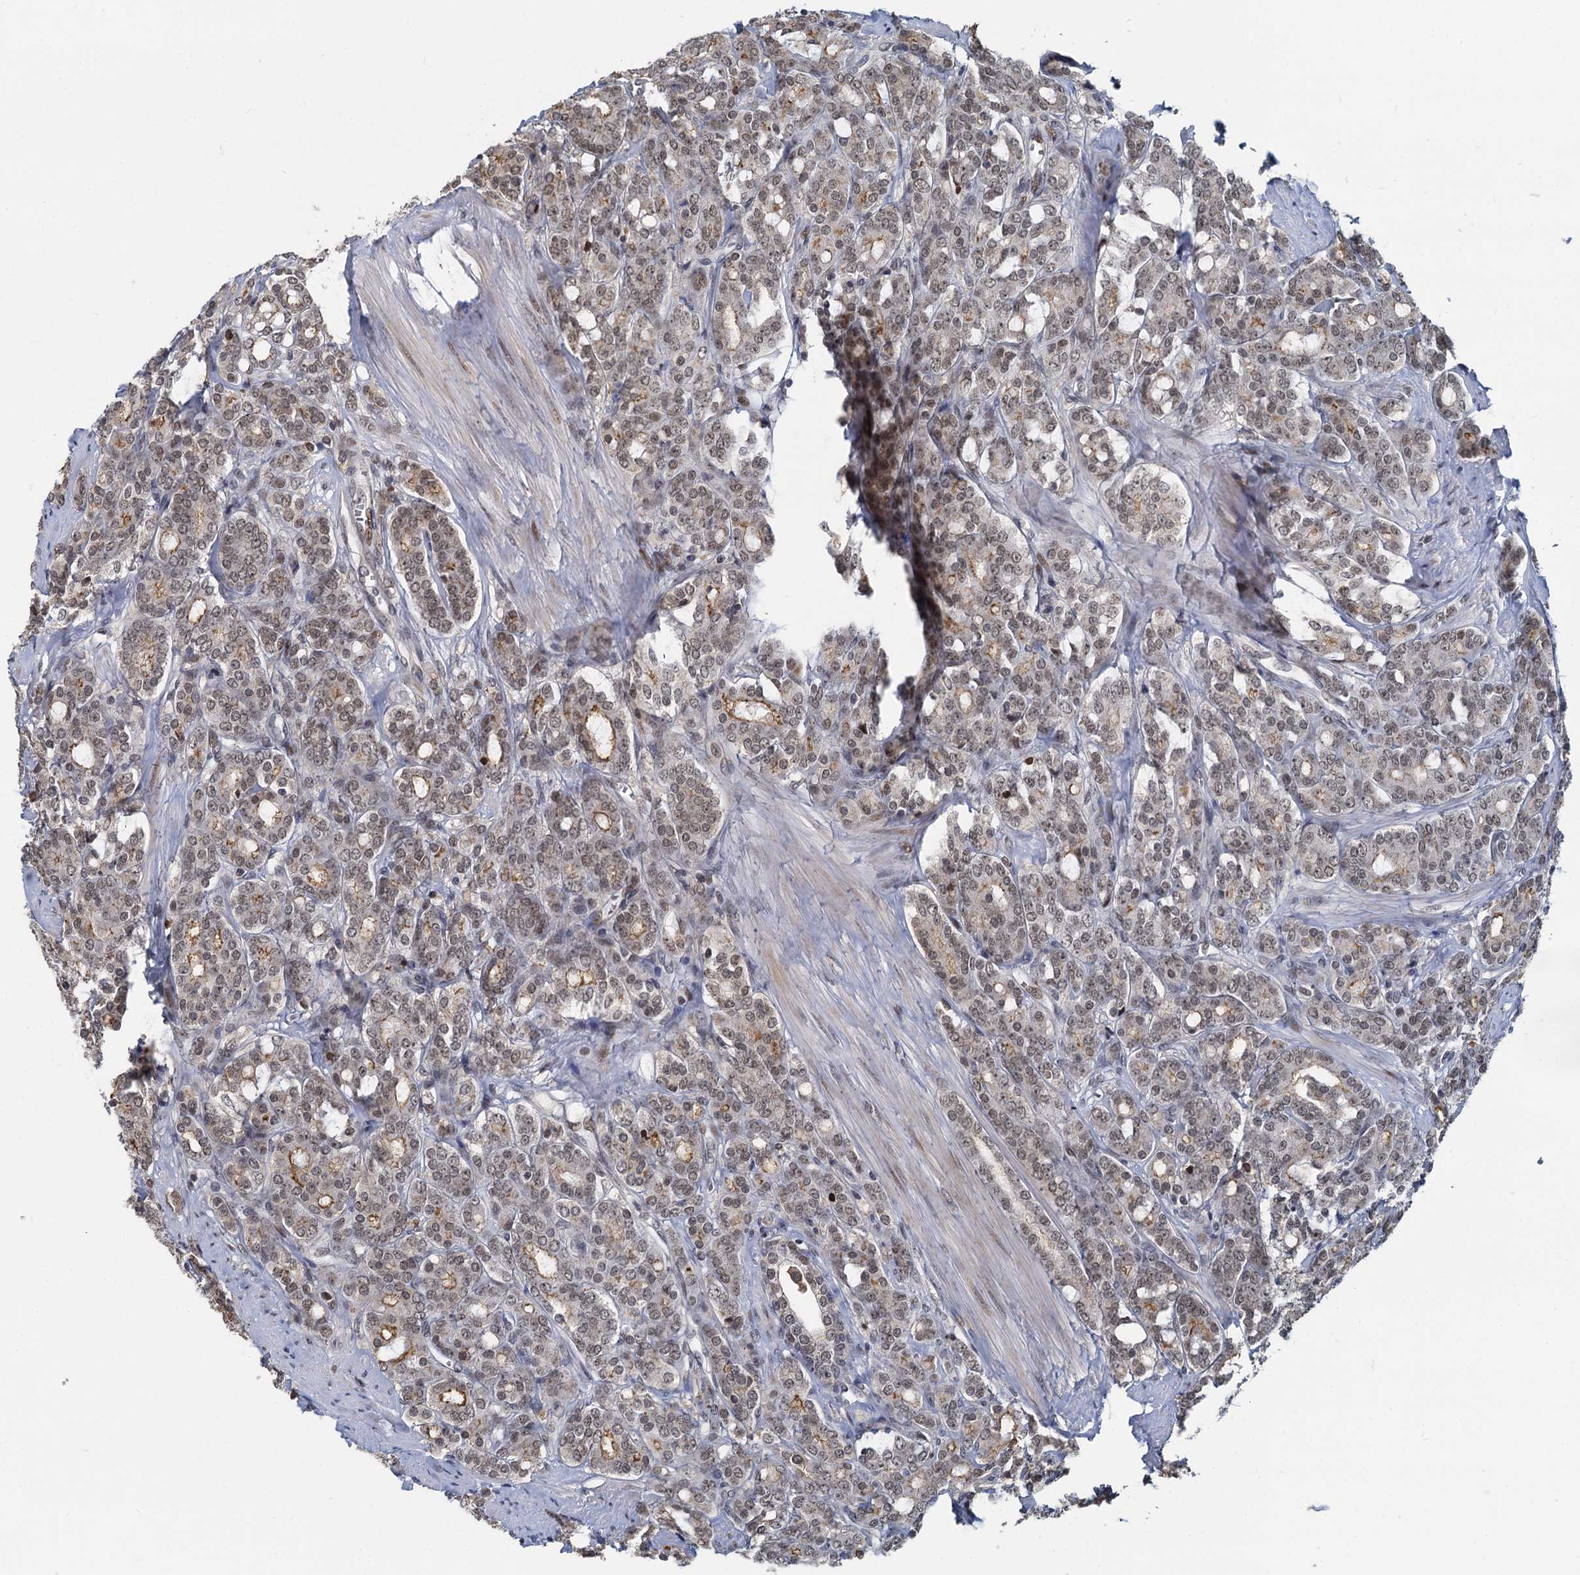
{"staining": {"intensity": "moderate", "quantity": ">75%", "location": "cytoplasmic/membranous,nuclear"}, "tissue": "prostate cancer", "cell_type": "Tumor cells", "image_type": "cancer", "snomed": [{"axis": "morphology", "description": "Adenocarcinoma, High grade"}, {"axis": "topography", "description": "Prostate"}], "caption": "Tumor cells display medium levels of moderate cytoplasmic/membranous and nuclear positivity in approximately >75% of cells in prostate adenocarcinoma (high-grade). (DAB (3,3'-diaminobenzidine) = brown stain, brightfield microscopy at high magnification).", "gene": "FANCI", "patient": {"sex": "male", "age": 62}}